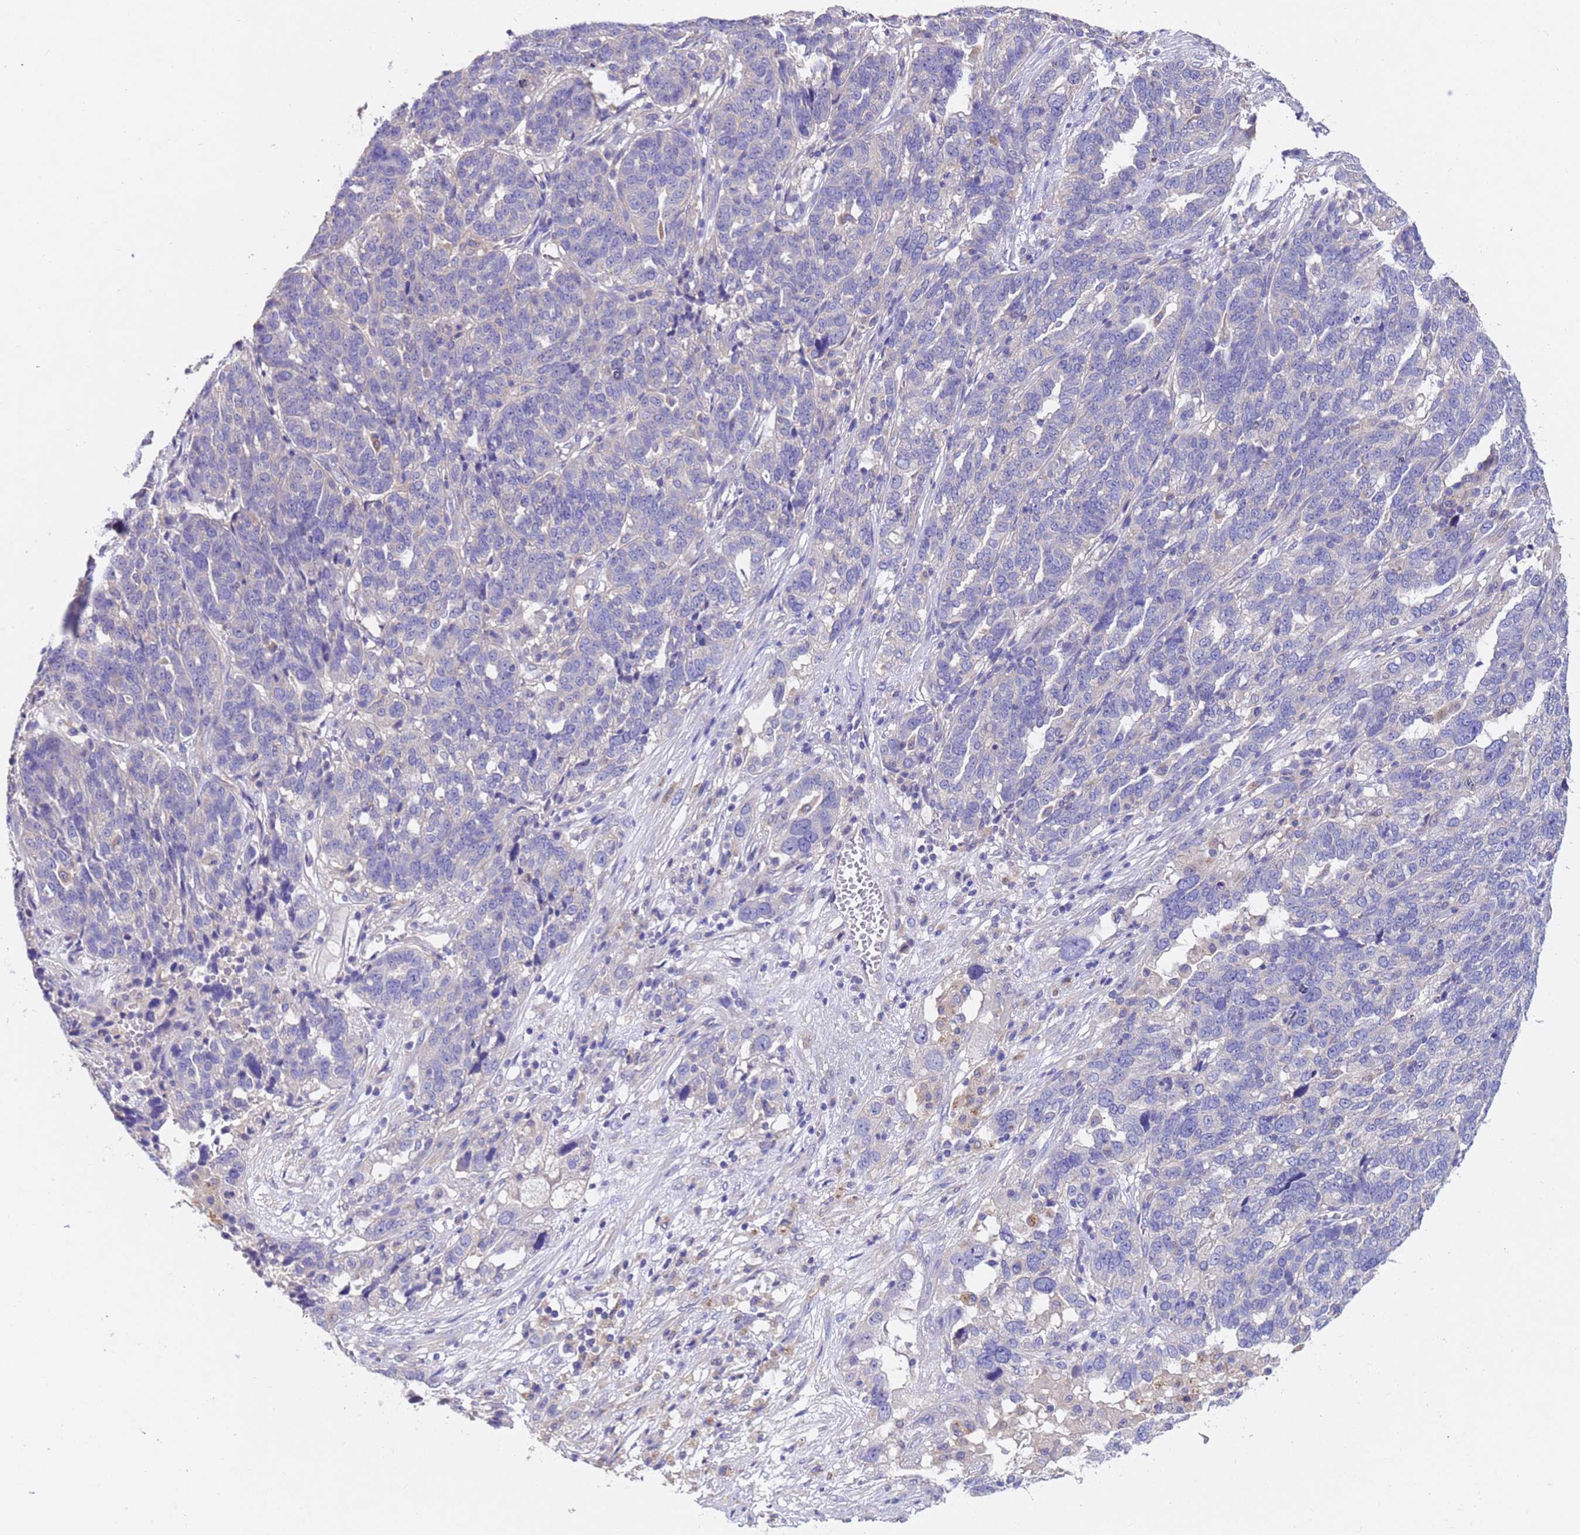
{"staining": {"intensity": "negative", "quantity": "none", "location": "none"}, "tissue": "ovarian cancer", "cell_type": "Tumor cells", "image_type": "cancer", "snomed": [{"axis": "morphology", "description": "Cystadenocarcinoma, serous, NOS"}, {"axis": "topography", "description": "Ovary"}], "caption": "The micrograph shows no significant staining in tumor cells of ovarian serous cystadenocarcinoma.", "gene": "SRL", "patient": {"sex": "female", "age": 59}}